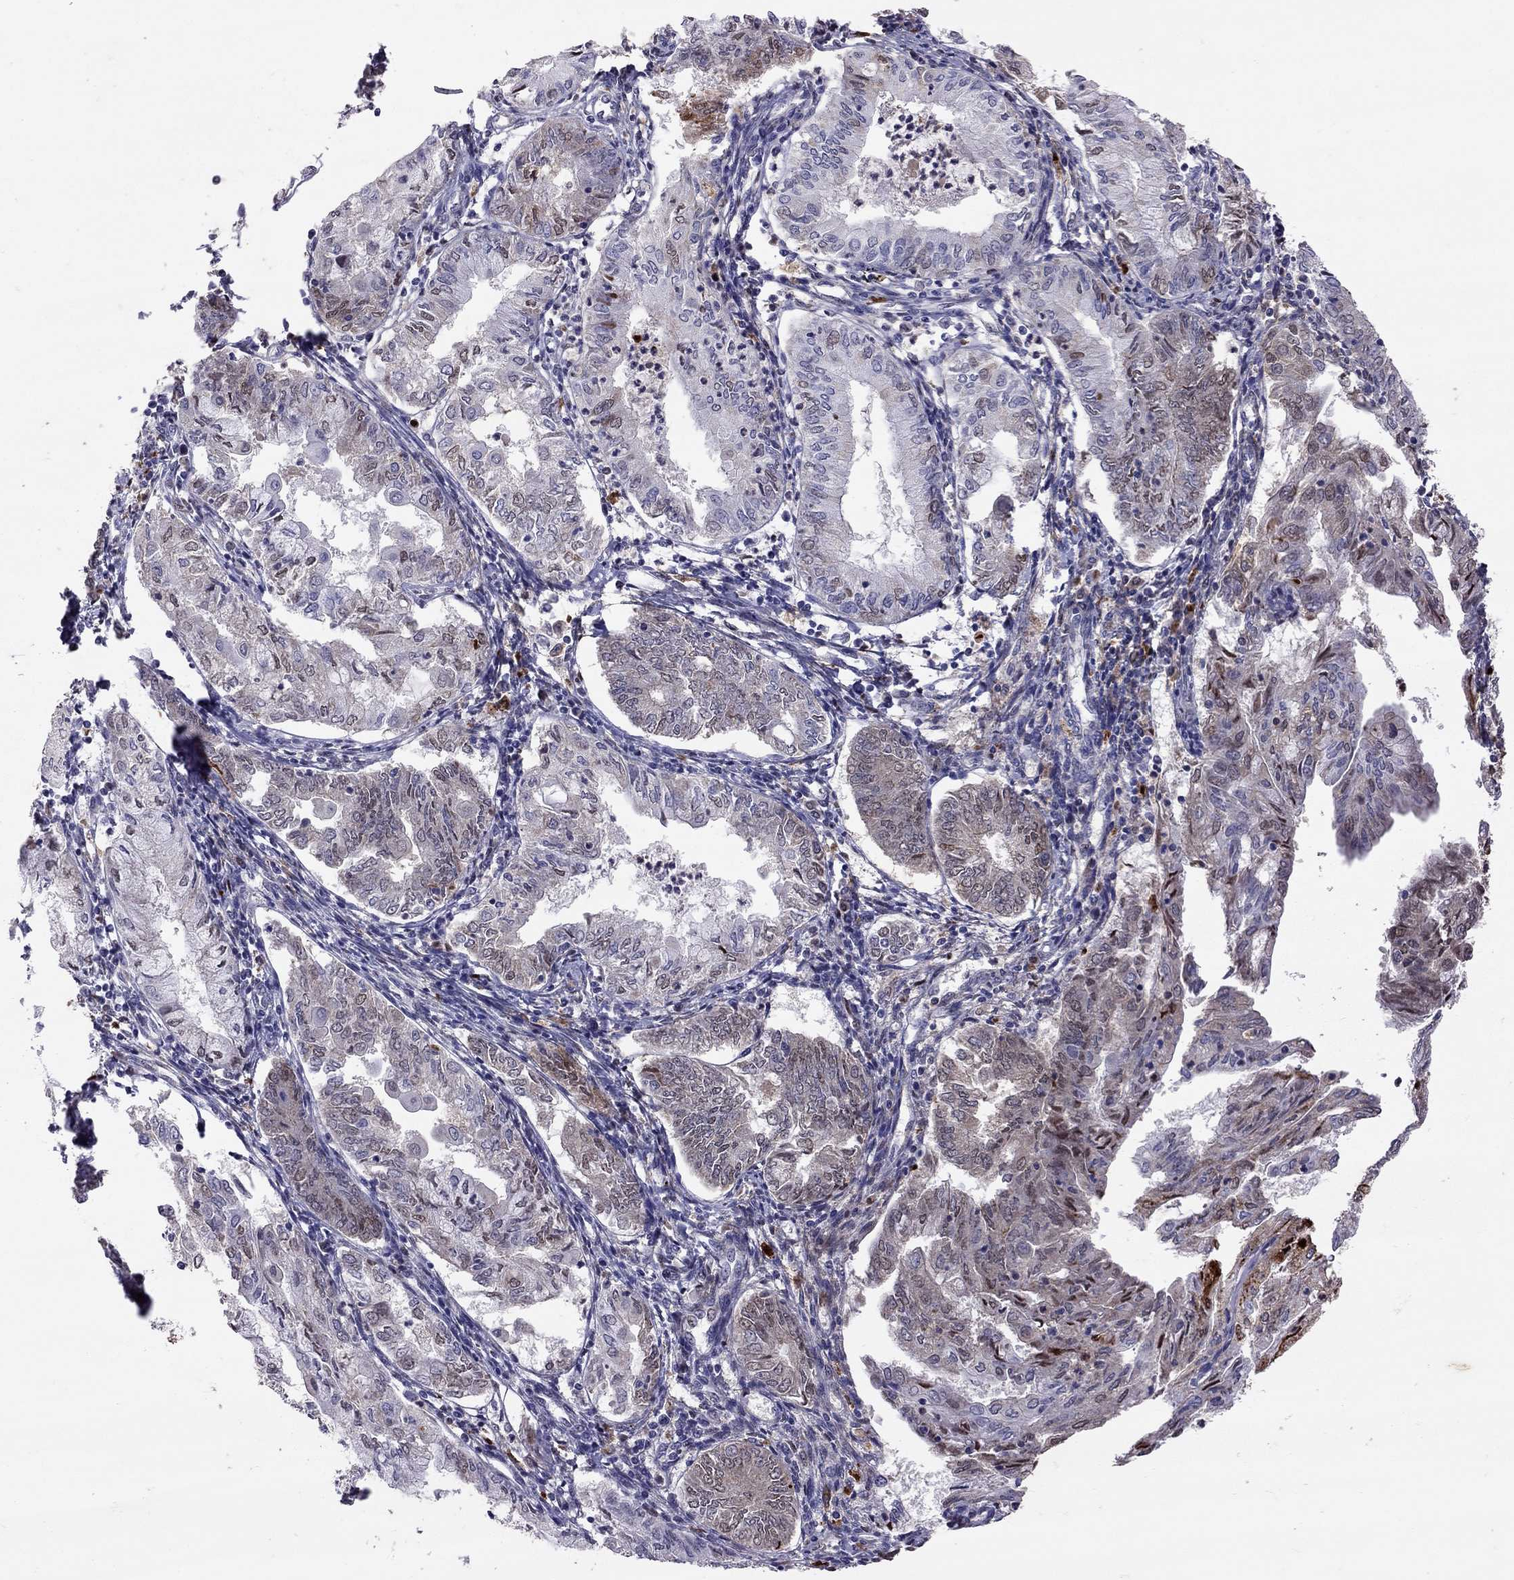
{"staining": {"intensity": "weak", "quantity": "<25%", "location": "cytoplasmic/membranous"}, "tissue": "endometrial cancer", "cell_type": "Tumor cells", "image_type": "cancer", "snomed": [{"axis": "morphology", "description": "Adenocarcinoma, NOS"}, {"axis": "topography", "description": "Endometrium"}], "caption": "A histopathology image of endometrial adenocarcinoma stained for a protein demonstrates no brown staining in tumor cells.", "gene": "SERPINA3", "patient": {"sex": "female", "age": 68}}